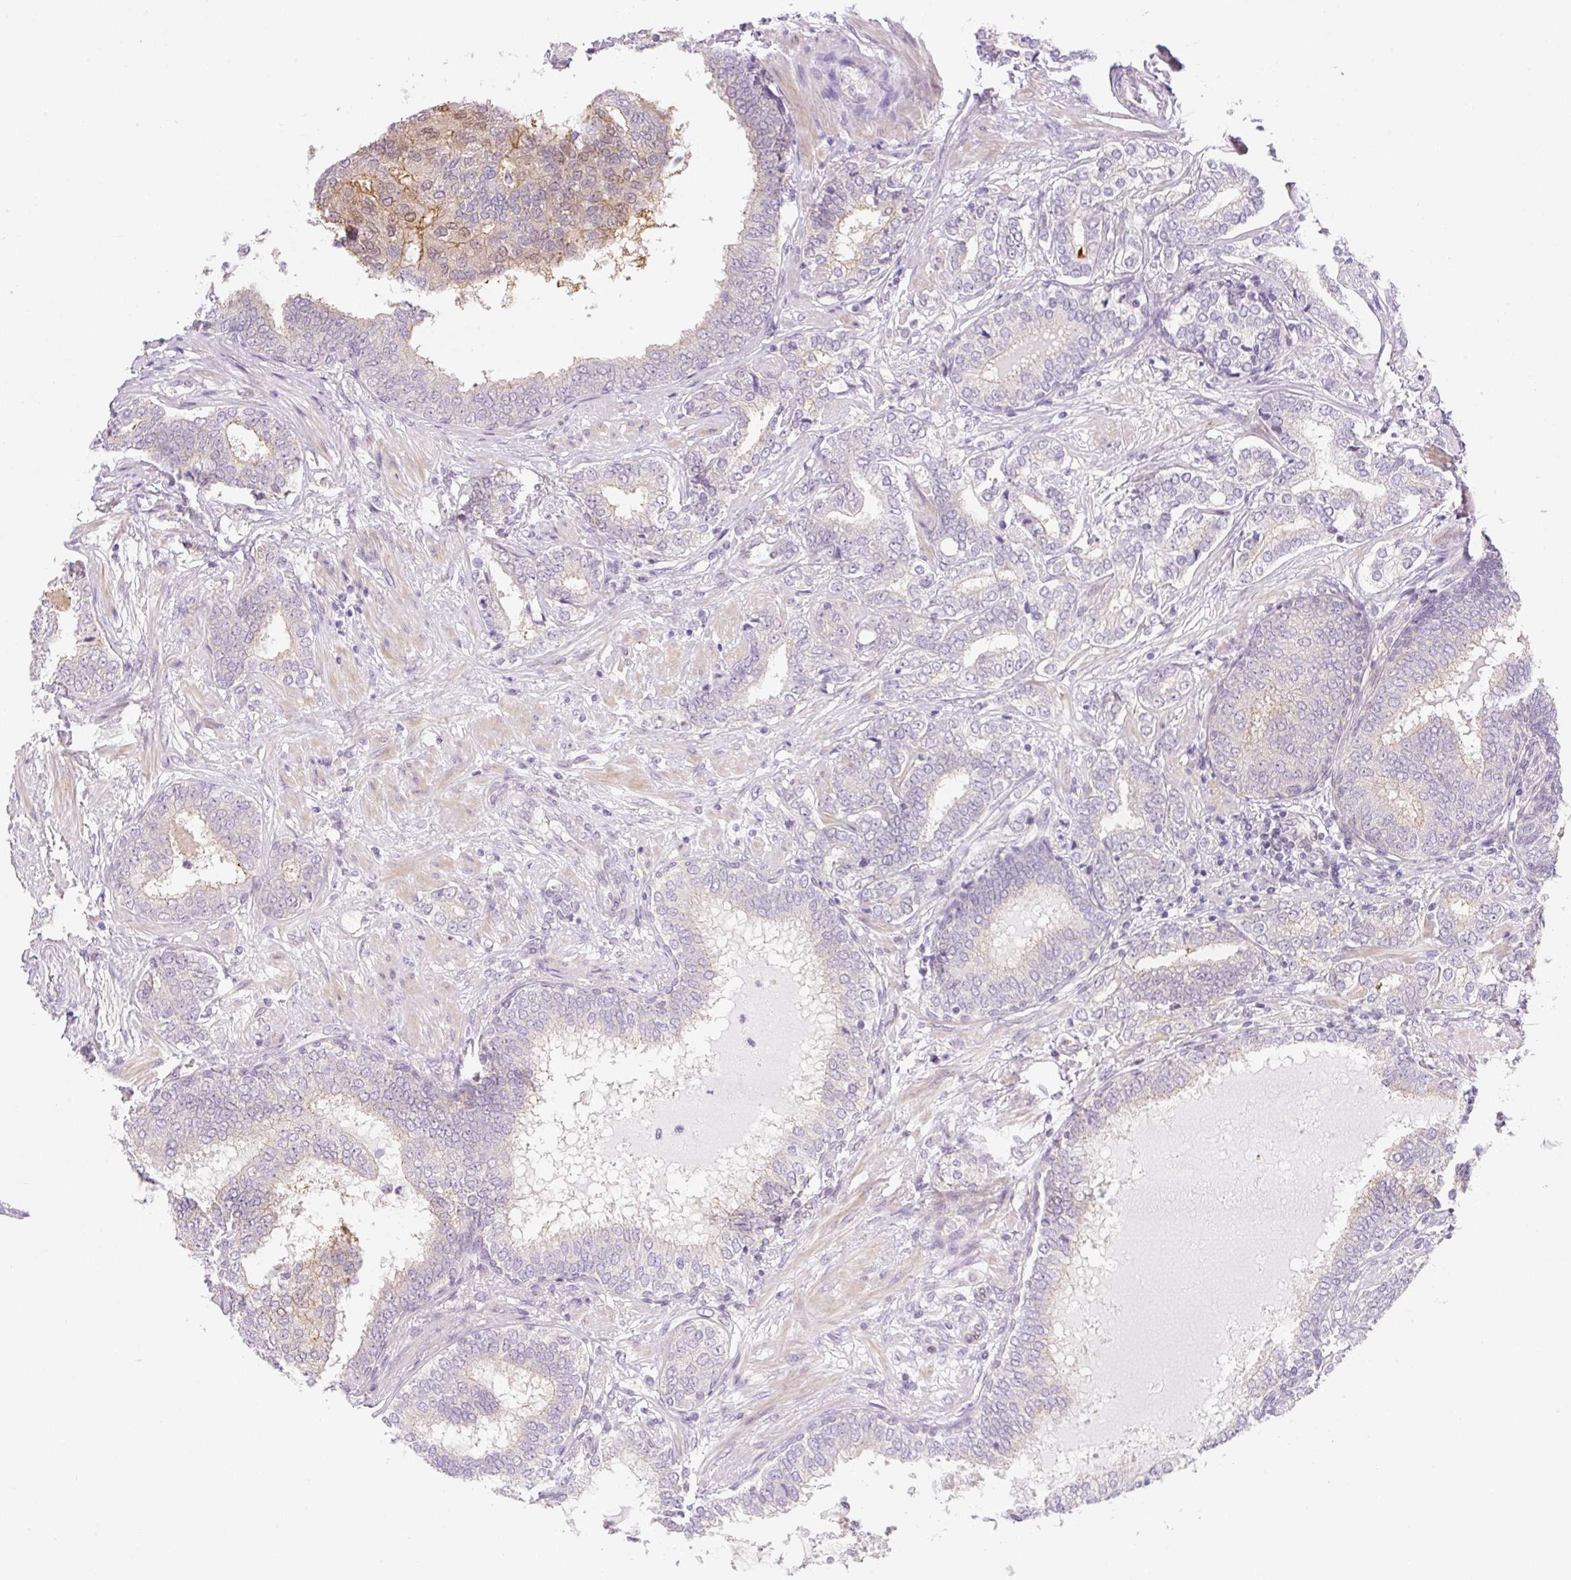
{"staining": {"intensity": "negative", "quantity": "none", "location": "none"}, "tissue": "prostate cancer", "cell_type": "Tumor cells", "image_type": "cancer", "snomed": [{"axis": "morphology", "description": "Adenocarcinoma, High grade"}, {"axis": "topography", "description": "Prostate"}], "caption": "This is a photomicrograph of IHC staining of high-grade adenocarcinoma (prostate), which shows no positivity in tumor cells.", "gene": "SYNE3", "patient": {"sex": "male", "age": 72}}